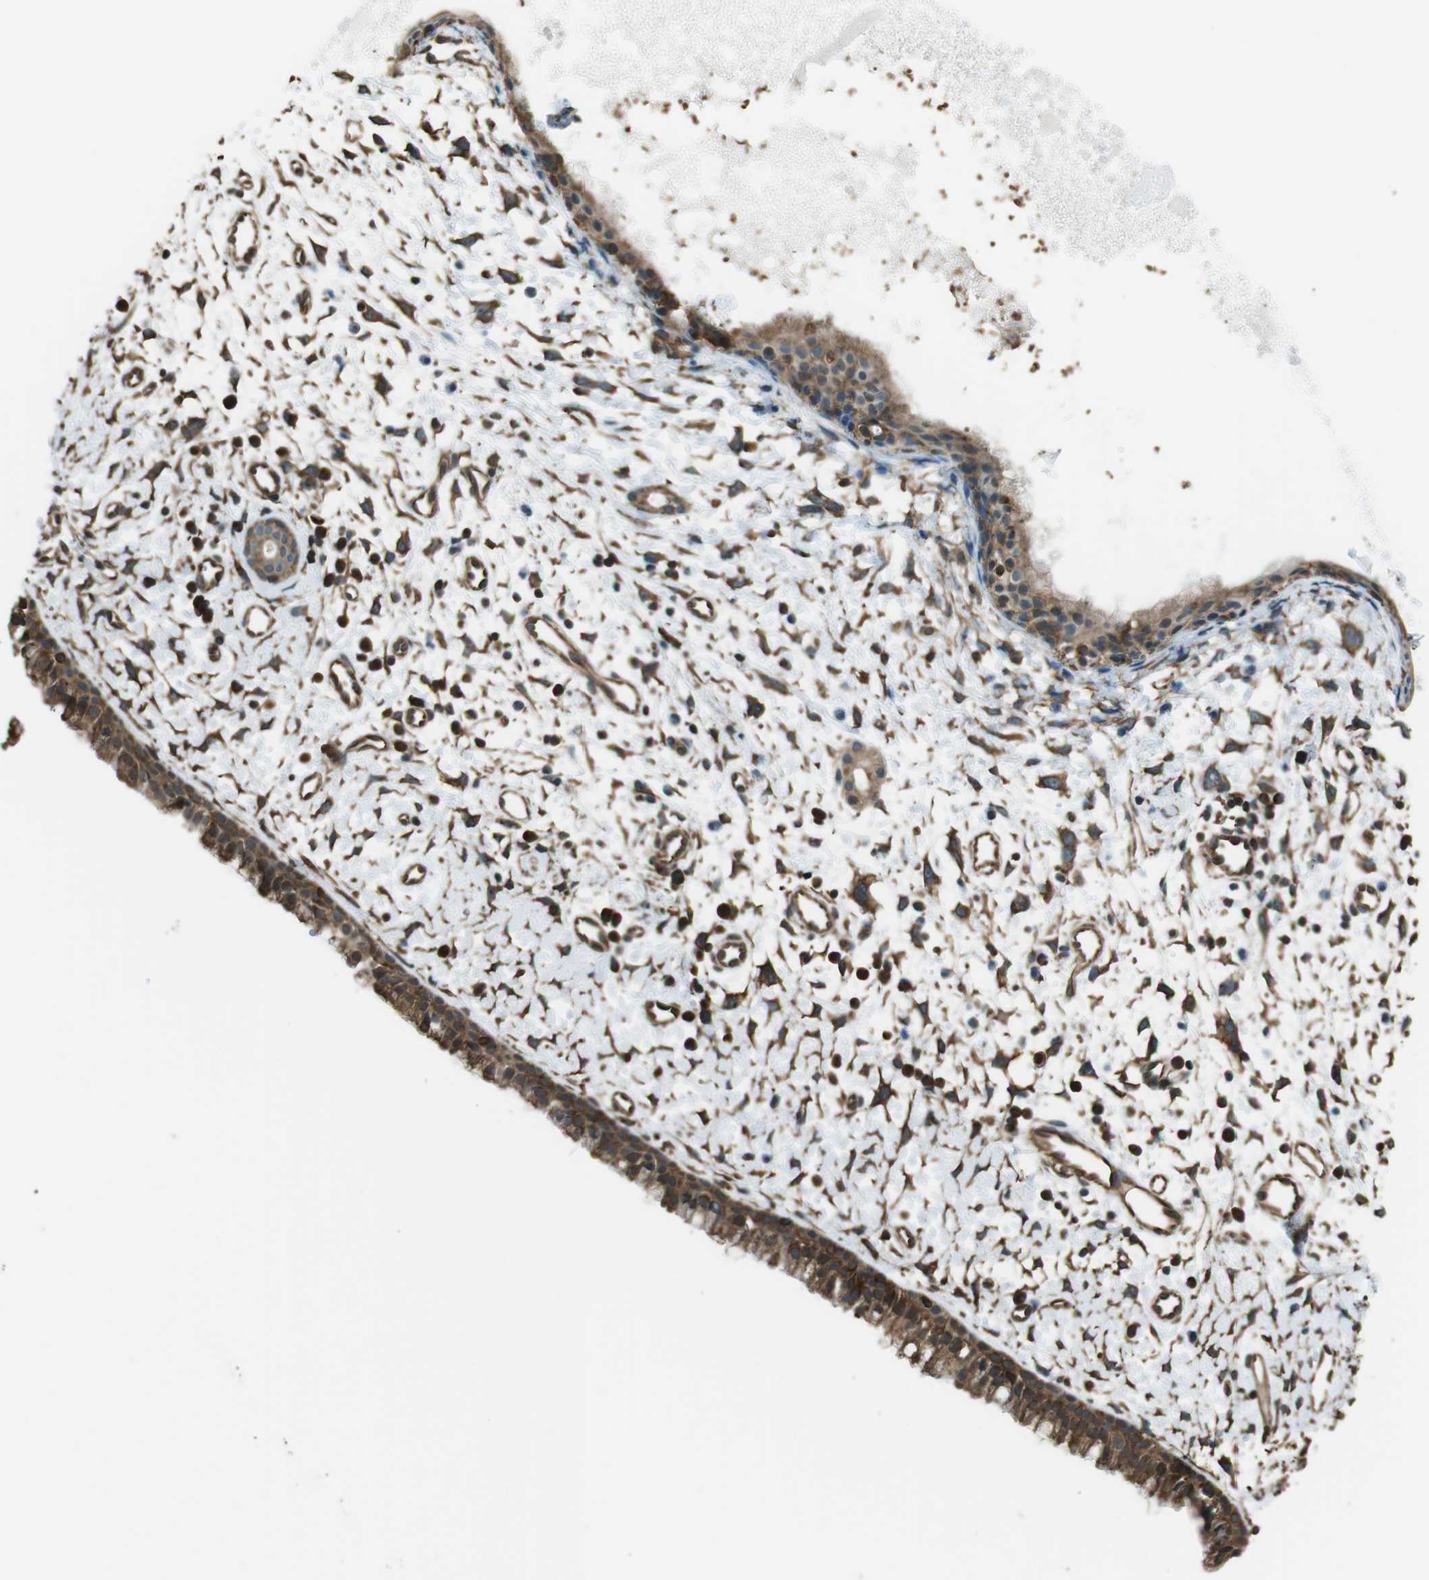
{"staining": {"intensity": "strong", "quantity": ">75%", "location": "cytoplasmic/membranous"}, "tissue": "nasopharynx", "cell_type": "Respiratory epithelial cells", "image_type": "normal", "snomed": [{"axis": "morphology", "description": "Normal tissue, NOS"}, {"axis": "topography", "description": "Nasopharynx"}], "caption": "Respiratory epithelial cells display high levels of strong cytoplasmic/membranous expression in about >75% of cells in unremarkable human nasopharynx.", "gene": "PA2G4", "patient": {"sex": "male", "age": 22}}